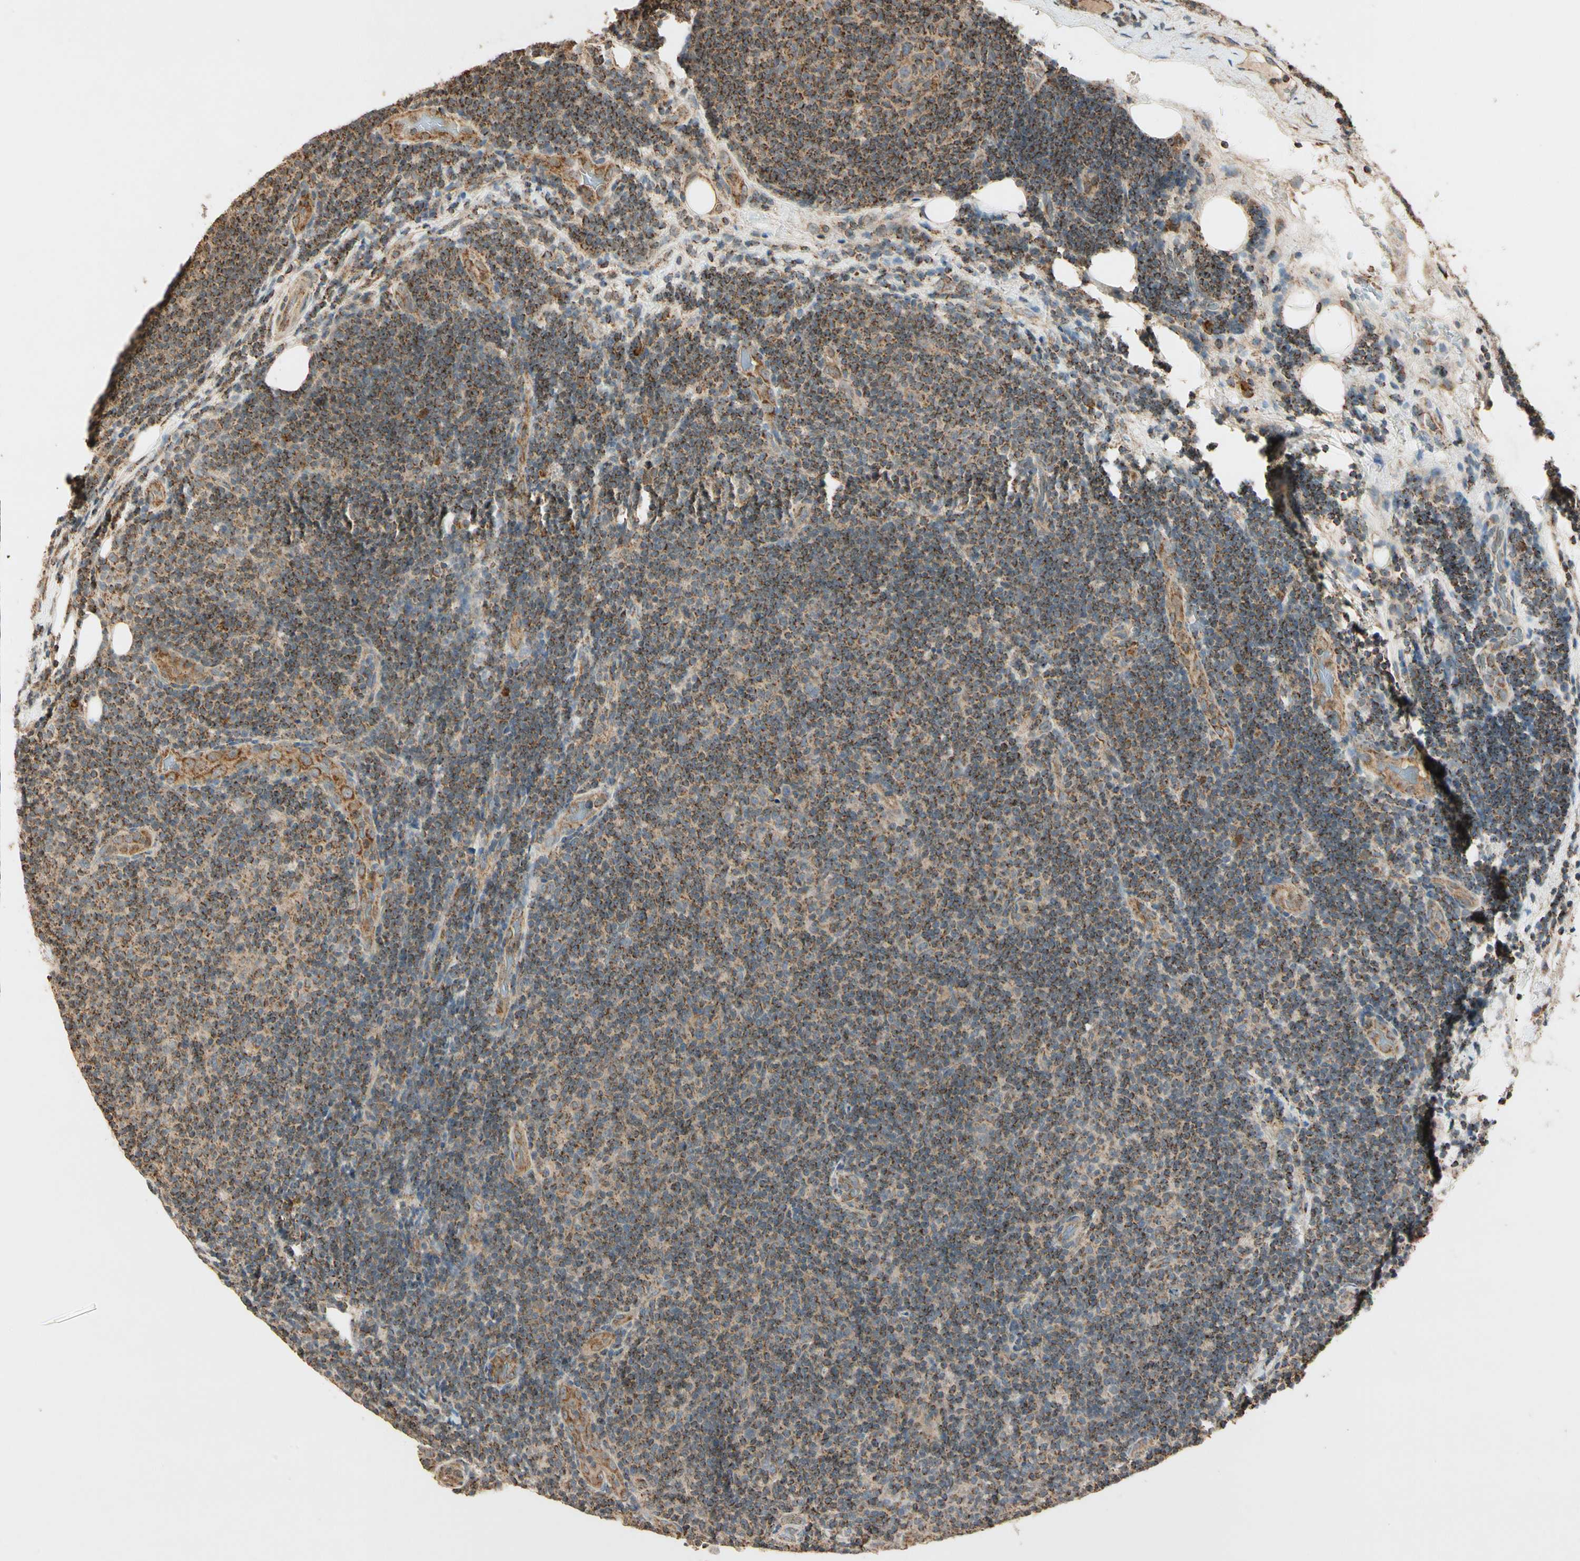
{"staining": {"intensity": "weak", "quantity": ">75%", "location": "cytoplasmic/membranous"}, "tissue": "lymphoma", "cell_type": "Tumor cells", "image_type": "cancer", "snomed": [{"axis": "morphology", "description": "Malignant lymphoma, non-Hodgkin's type, Low grade"}, {"axis": "topography", "description": "Lymph node"}], "caption": "Immunohistochemistry image of neoplastic tissue: lymphoma stained using immunohistochemistry (IHC) demonstrates low levels of weak protein expression localized specifically in the cytoplasmic/membranous of tumor cells, appearing as a cytoplasmic/membranous brown color.", "gene": "PRDX5", "patient": {"sex": "male", "age": 83}}